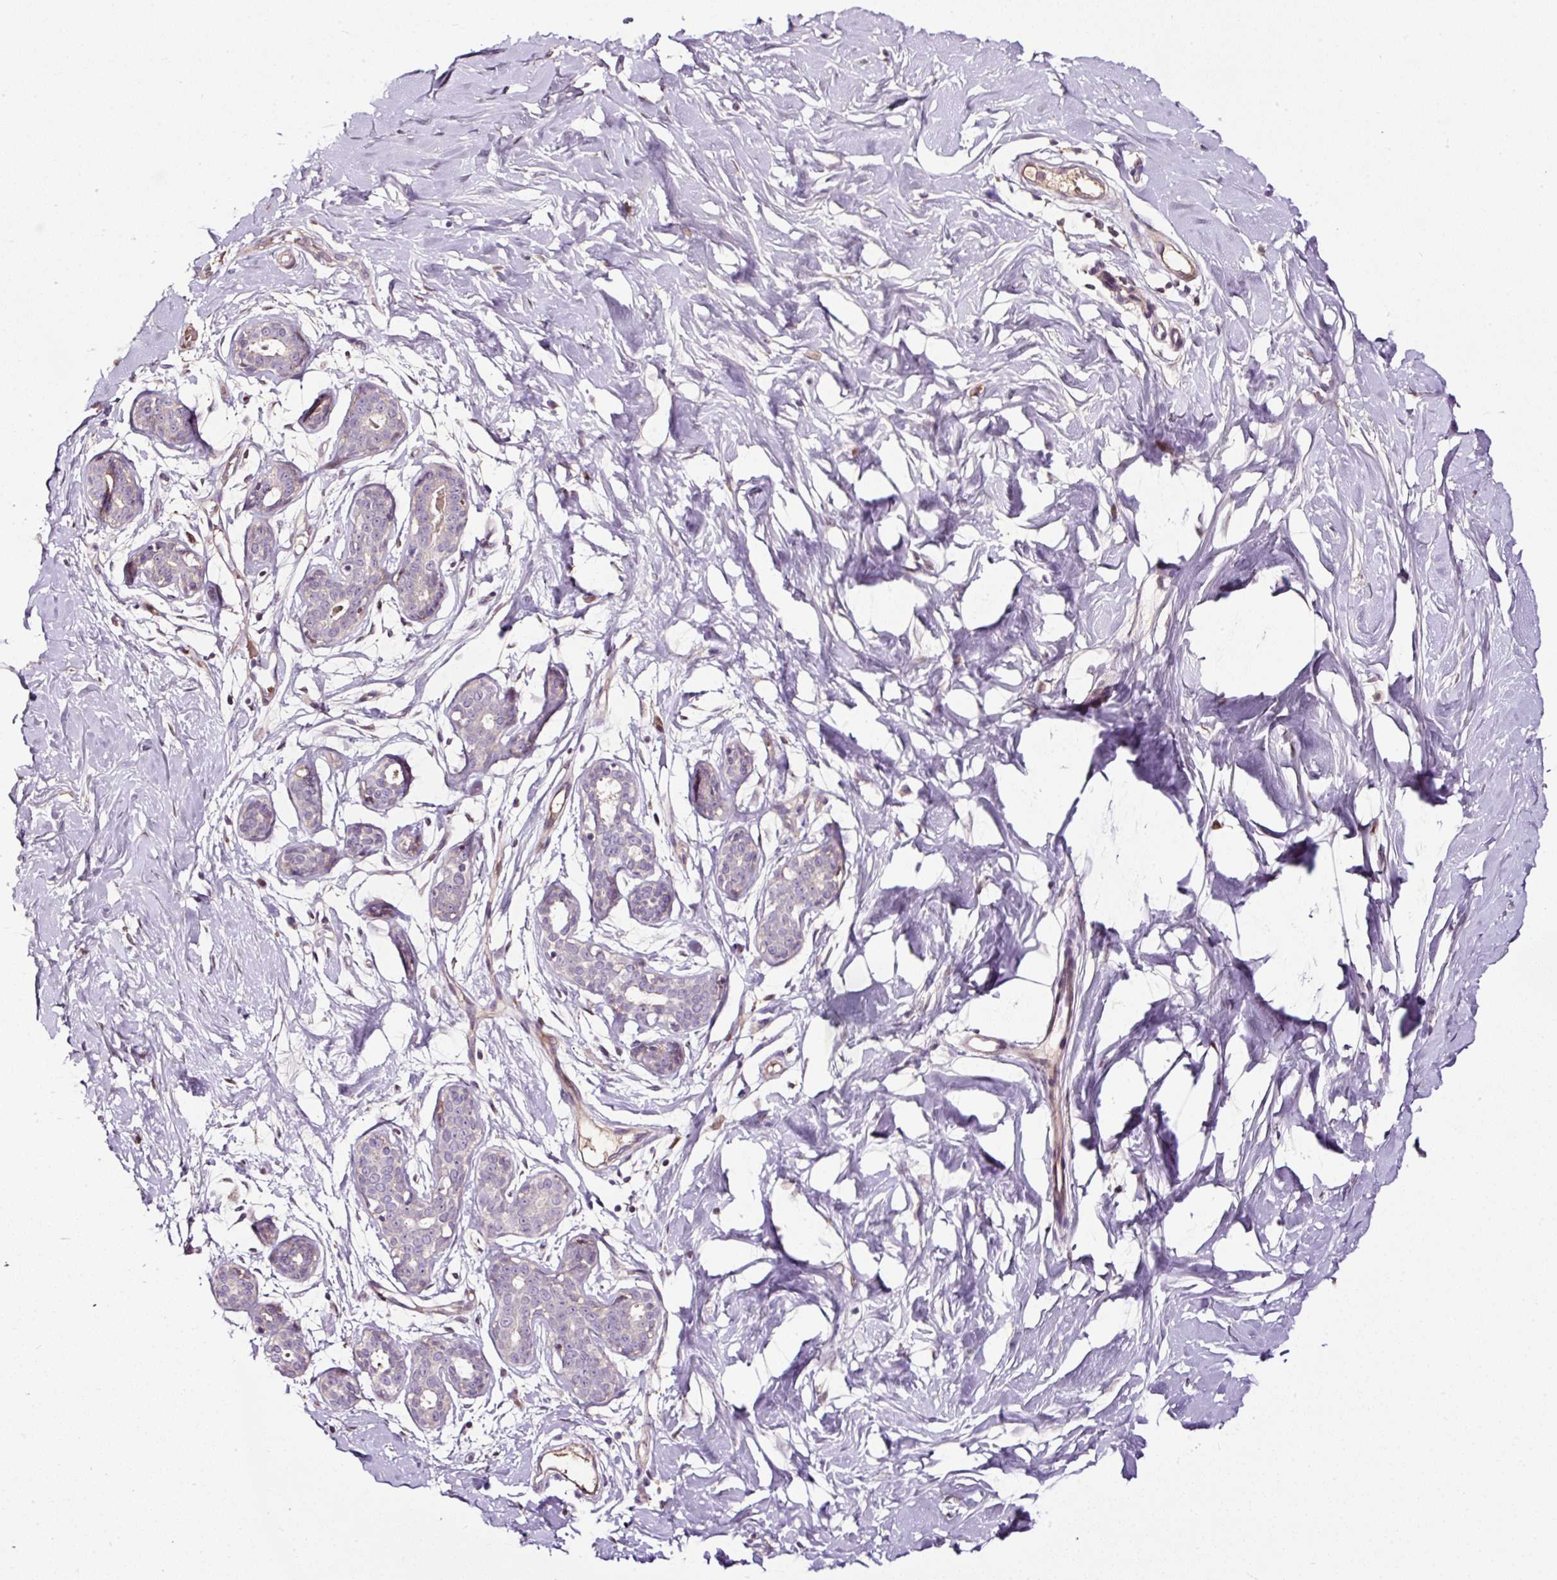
{"staining": {"intensity": "negative", "quantity": "none", "location": "none"}, "tissue": "breast", "cell_type": "Adipocytes", "image_type": "normal", "snomed": [{"axis": "morphology", "description": "Normal tissue, NOS"}, {"axis": "topography", "description": "Breast"}], "caption": "The image exhibits no significant staining in adipocytes of breast.", "gene": "LRRC24", "patient": {"sex": "female", "age": 27}}